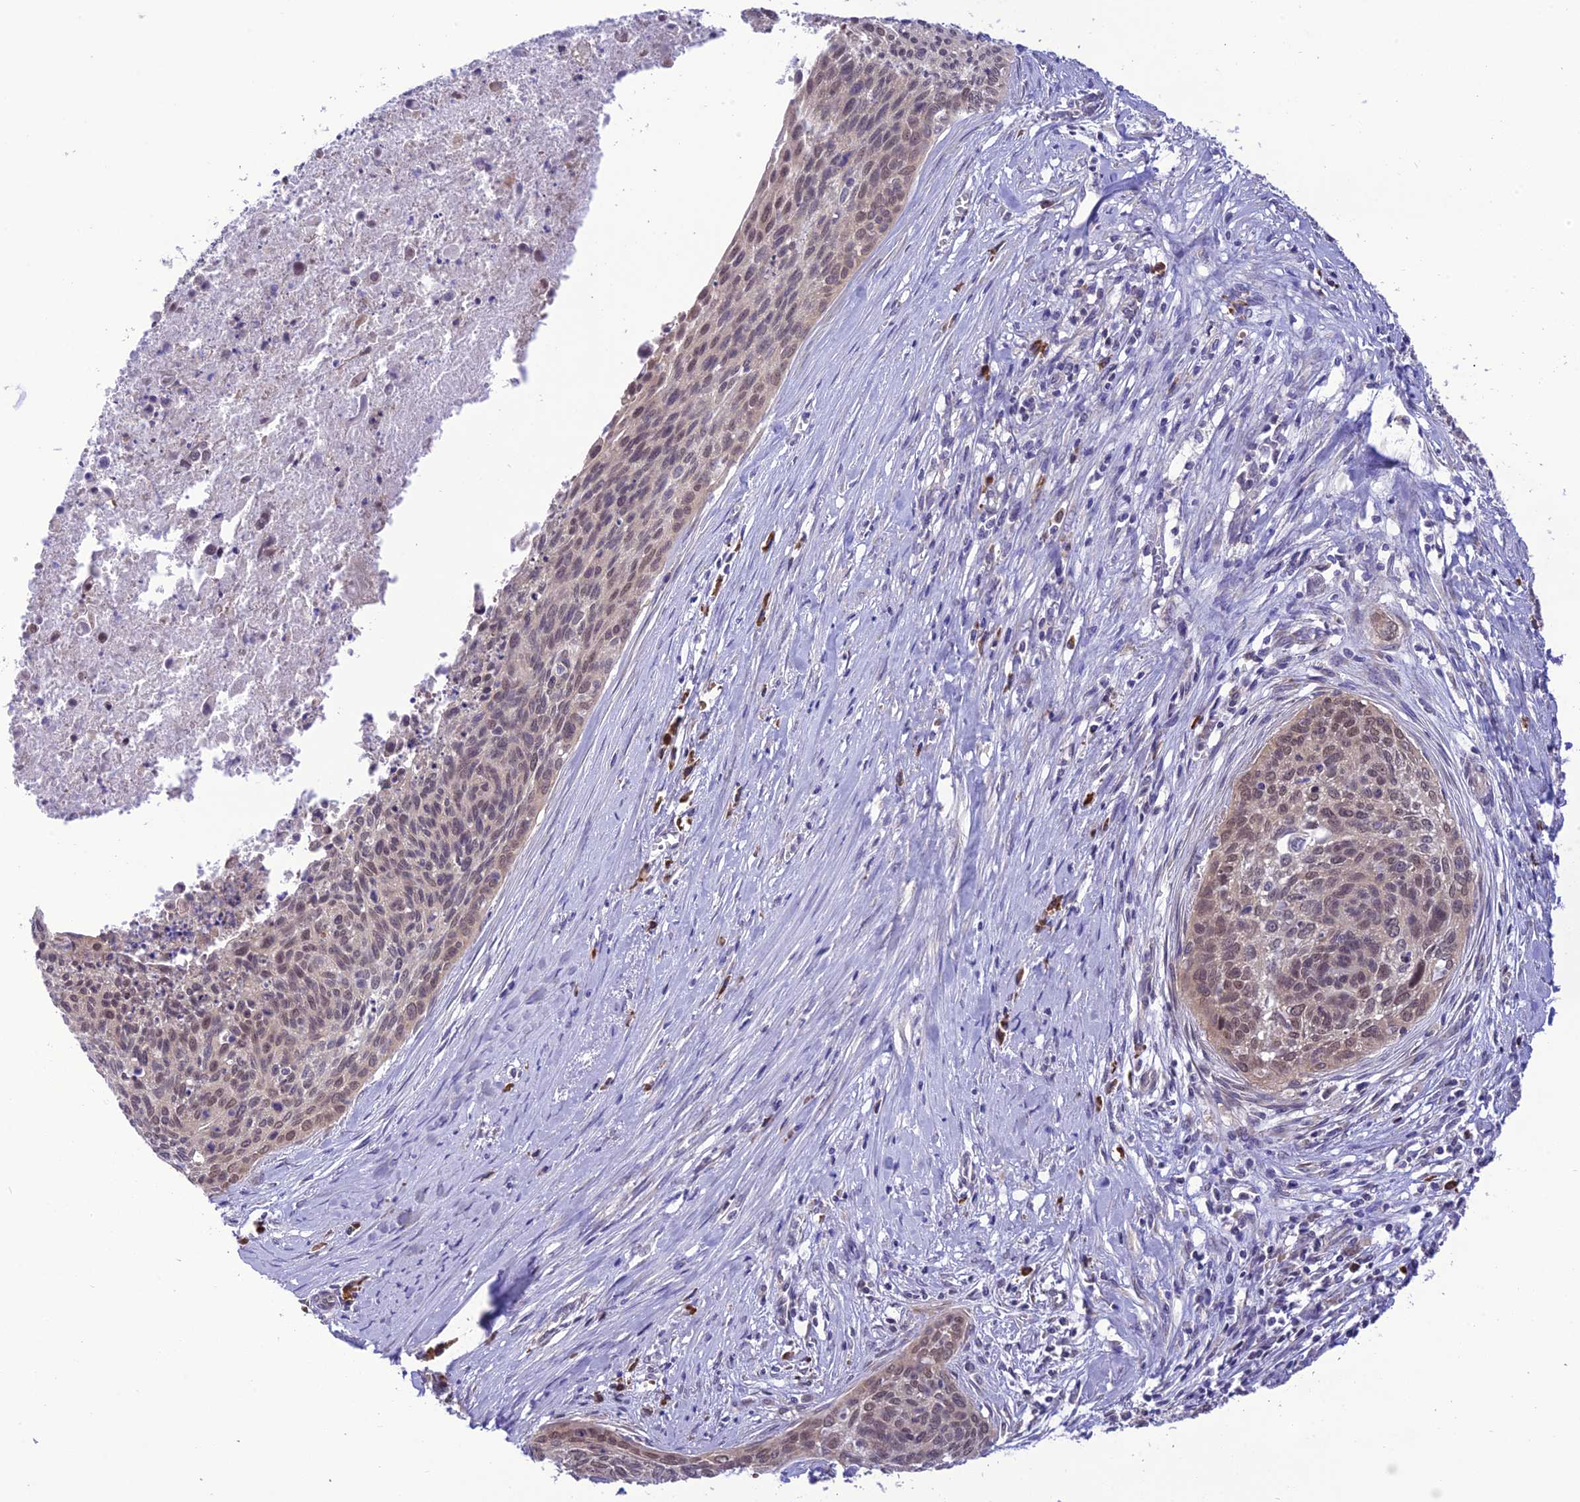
{"staining": {"intensity": "weak", "quantity": "25%-75%", "location": "nuclear"}, "tissue": "cervical cancer", "cell_type": "Tumor cells", "image_type": "cancer", "snomed": [{"axis": "morphology", "description": "Squamous cell carcinoma, NOS"}, {"axis": "topography", "description": "Cervix"}], "caption": "Cervical cancer stained with immunohistochemistry (IHC) exhibits weak nuclear expression in about 25%-75% of tumor cells.", "gene": "RNF126", "patient": {"sex": "female", "age": 55}}